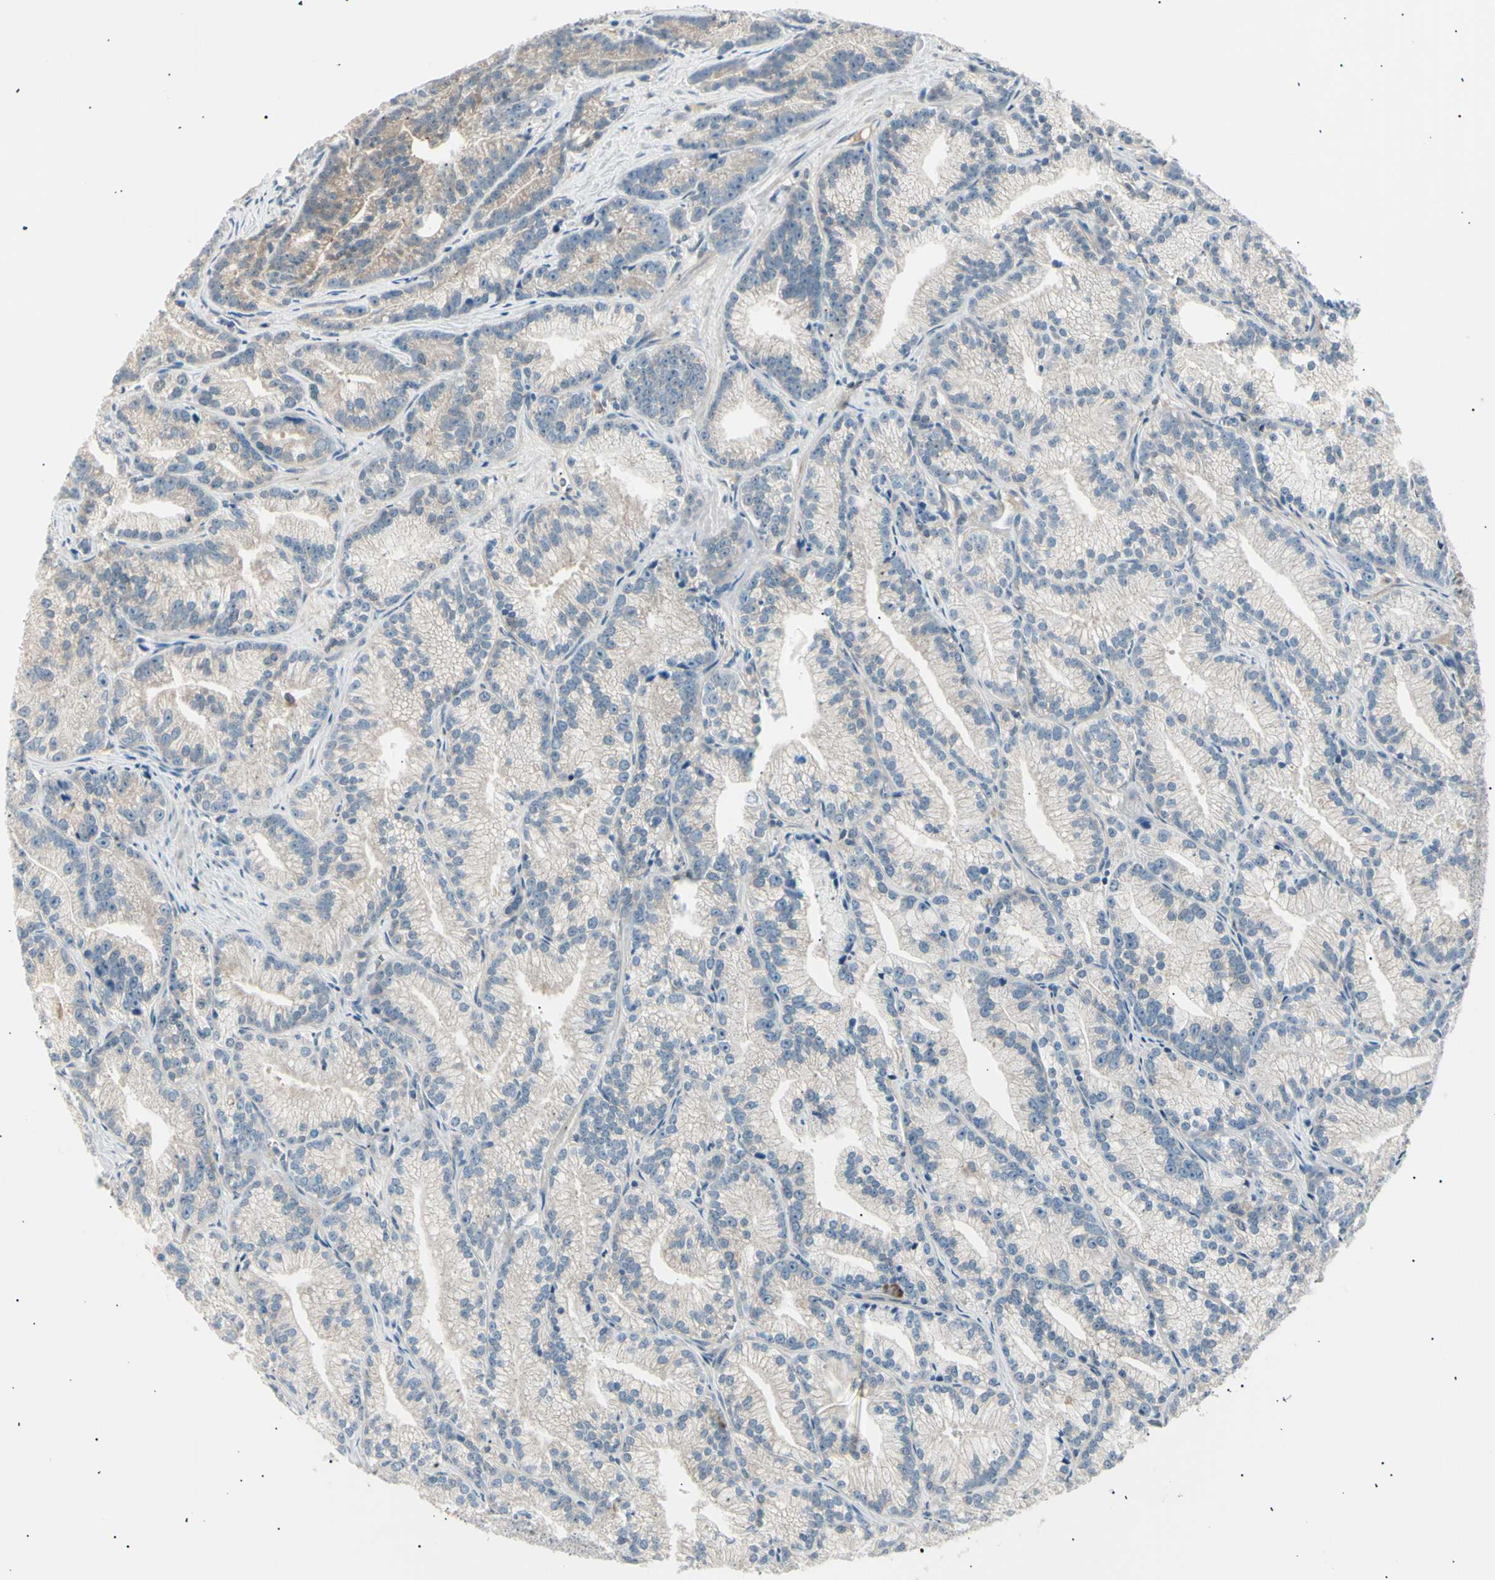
{"staining": {"intensity": "moderate", "quantity": "<25%", "location": "cytoplasmic/membranous"}, "tissue": "prostate cancer", "cell_type": "Tumor cells", "image_type": "cancer", "snomed": [{"axis": "morphology", "description": "Adenocarcinoma, Low grade"}, {"axis": "topography", "description": "Prostate"}], "caption": "Protein analysis of prostate cancer tissue exhibits moderate cytoplasmic/membranous expression in about <25% of tumor cells. (DAB IHC with brightfield microscopy, high magnification).", "gene": "LHPP", "patient": {"sex": "male", "age": 89}}